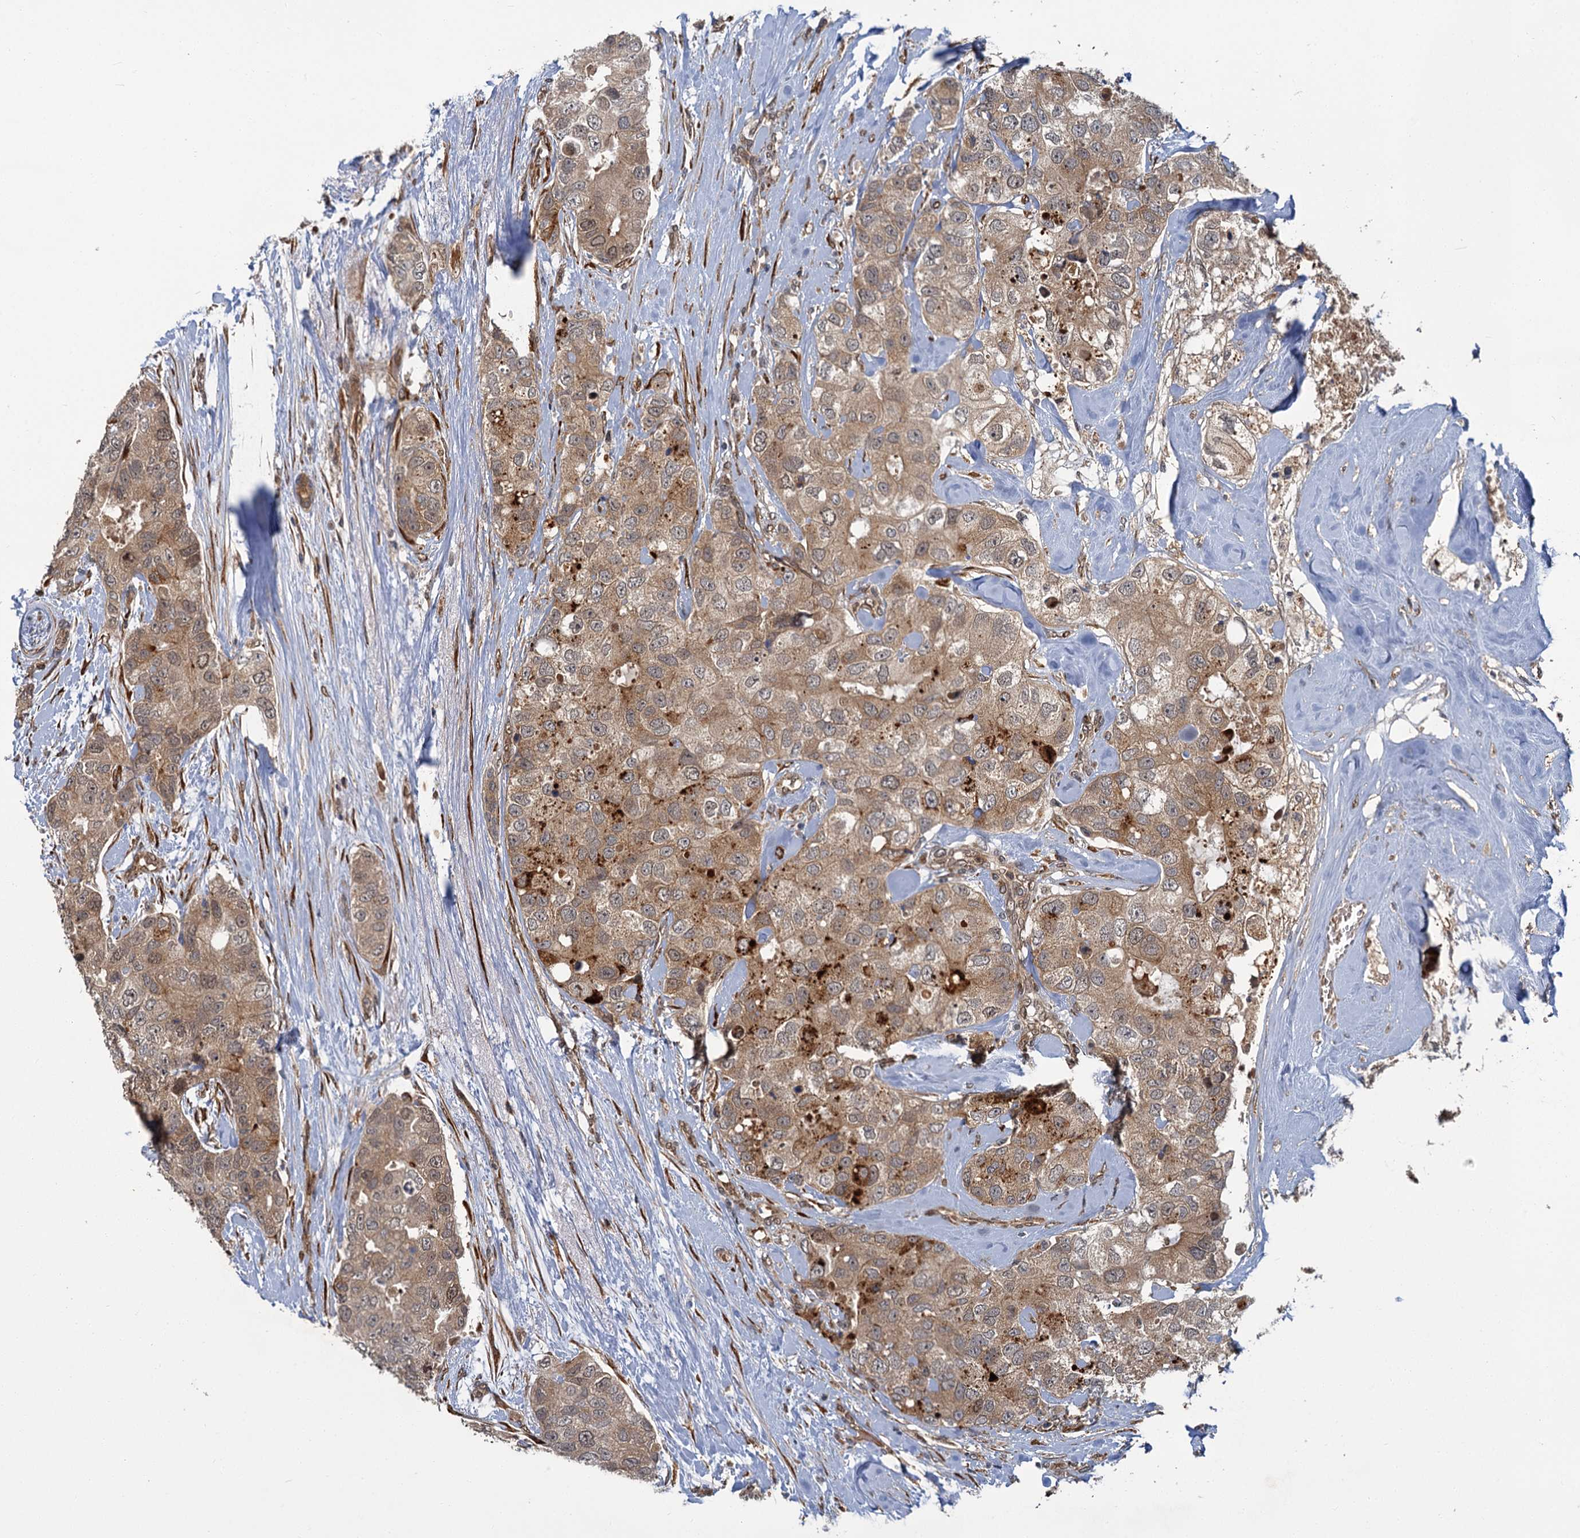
{"staining": {"intensity": "moderate", "quantity": ">75%", "location": "cytoplasmic/membranous"}, "tissue": "breast cancer", "cell_type": "Tumor cells", "image_type": "cancer", "snomed": [{"axis": "morphology", "description": "Duct carcinoma"}, {"axis": "topography", "description": "Breast"}], "caption": "Protein staining displays moderate cytoplasmic/membranous expression in about >75% of tumor cells in breast cancer.", "gene": "APBA2", "patient": {"sex": "female", "age": 62}}